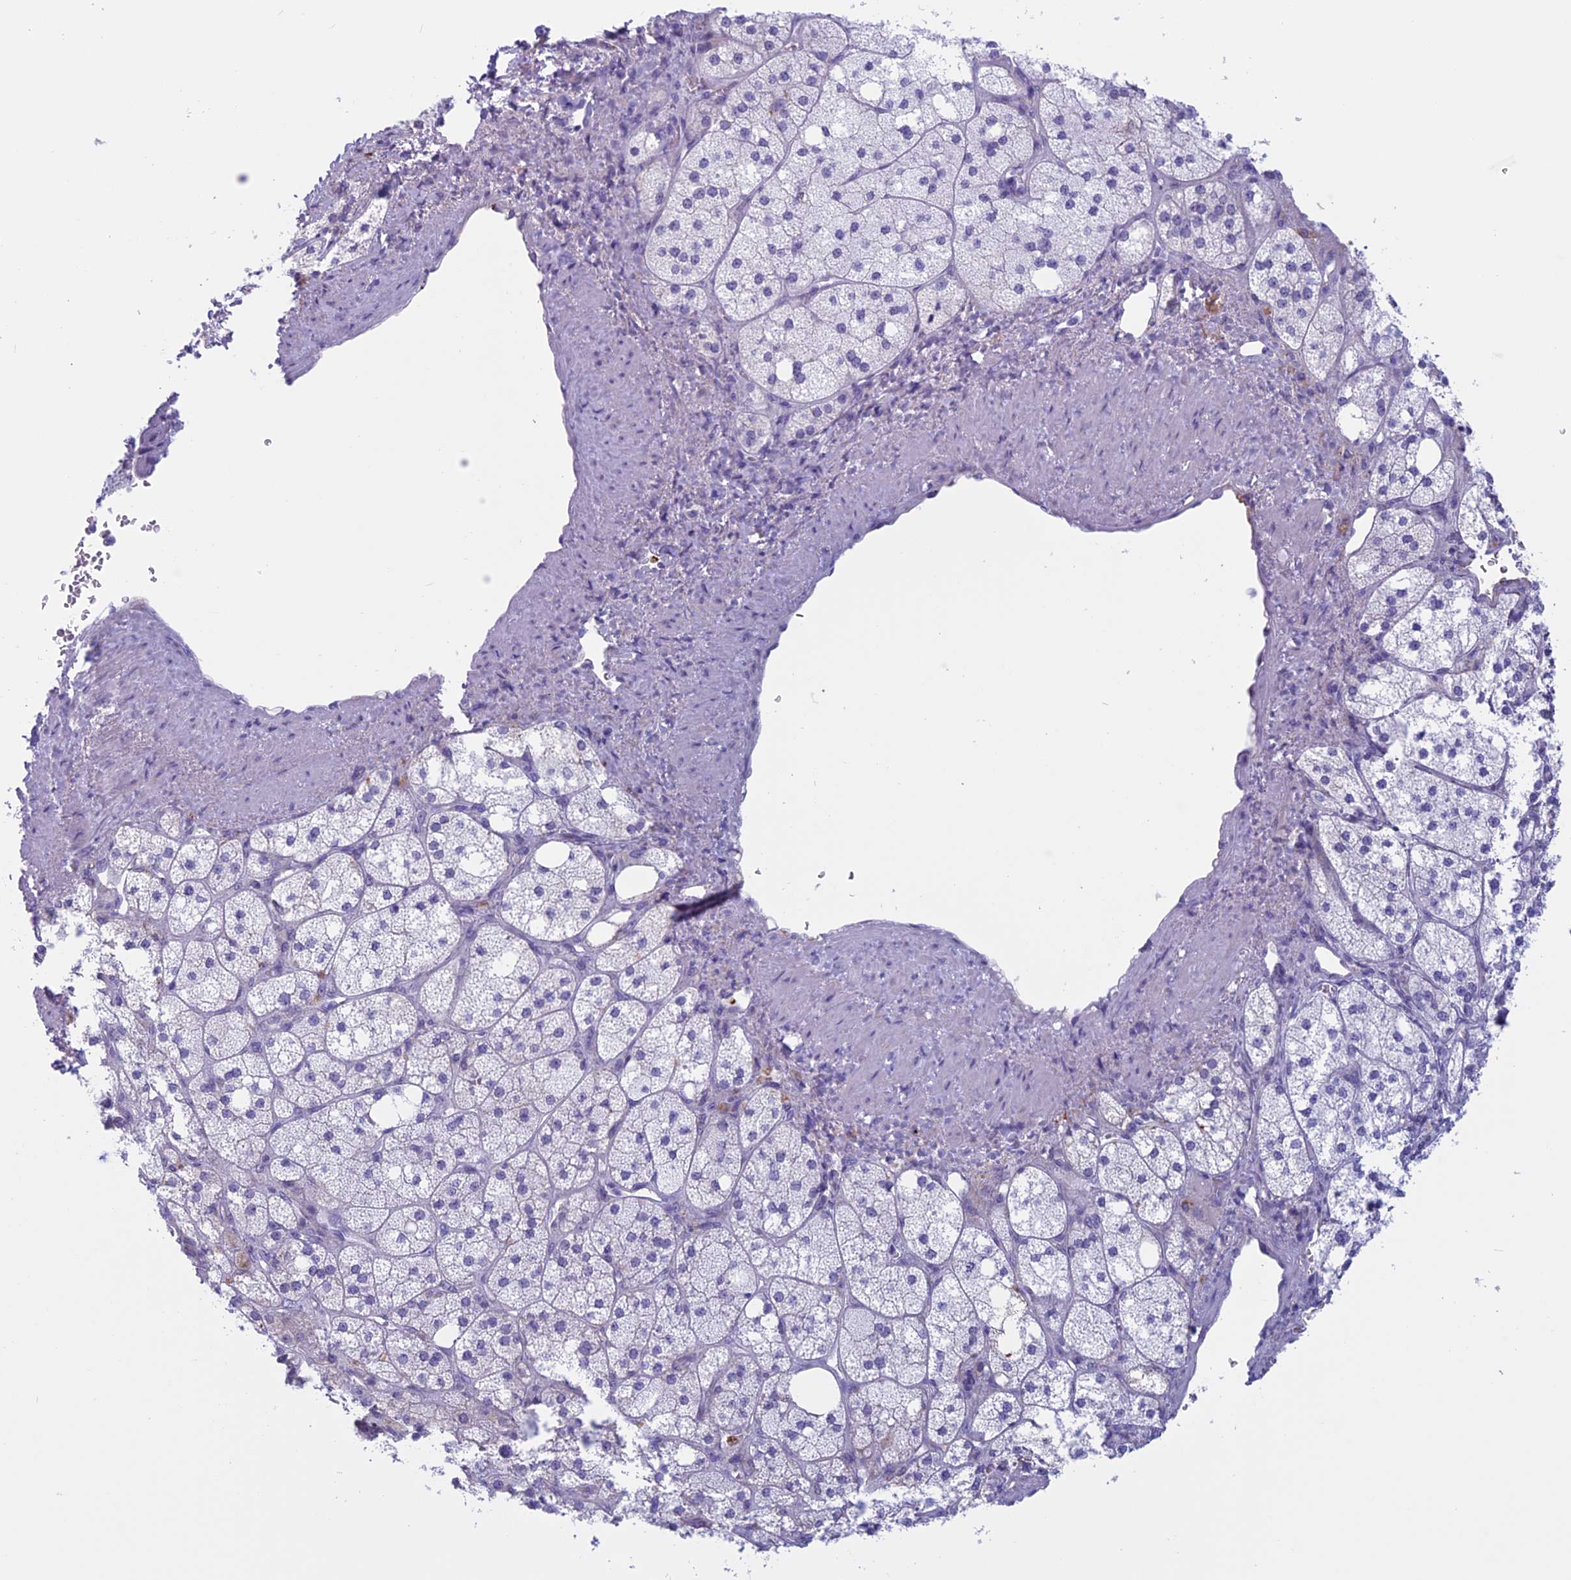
{"staining": {"intensity": "negative", "quantity": "none", "location": "none"}, "tissue": "adrenal gland", "cell_type": "Glandular cells", "image_type": "normal", "snomed": [{"axis": "morphology", "description": "Normal tissue, NOS"}, {"axis": "topography", "description": "Adrenal gland"}], "caption": "Adrenal gland stained for a protein using immunohistochemistry (IHC) exhibits no staining glandular cells.", "gene": "ANGPTL2", "patient": {"sex": "male", "age": 61}}